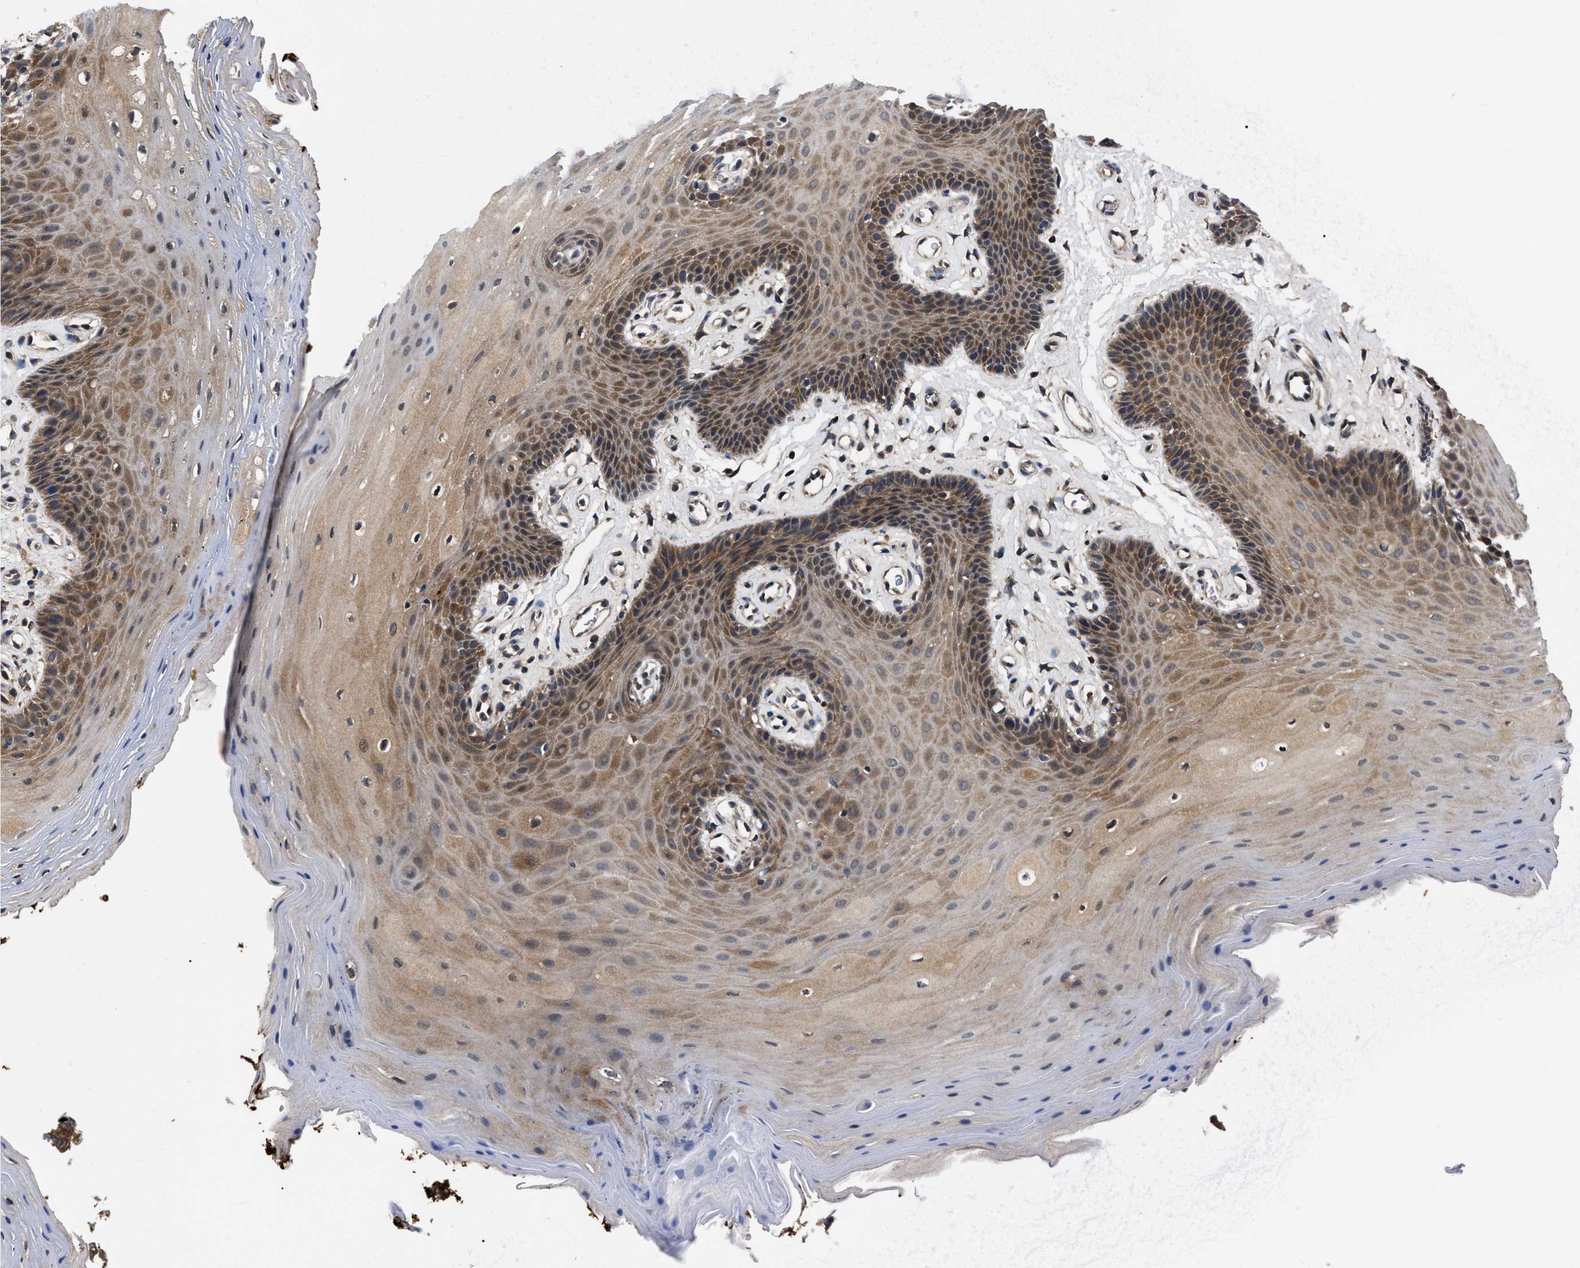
{"staining": {"intensity": "moderate", "quantity": ">75%", "location": "cytoplasmic/membranous"}, "tissue": "oral mucosa", "cell_type": "Squamous epithelial cells", "image_type": "normal", "snomed": [{"axis": "morphology", "description": "Normal tissue, NOS"}, {"axis": "morphology", "description": "Squamous cell carcinoma, NOS"}, {"axis": "topography", "description": "Oral tissue"}, {"axis": "topography", "description": "Head-Neck"}], "caption": "Moderate cytoplasmic/membranous staining for a protein is appreciated in about >75% of squamous epithelial cells of benign oral mucosa using immunohistochemistry.", "gene": "GET4", "patient": {"sex": "male", "age": 71}}